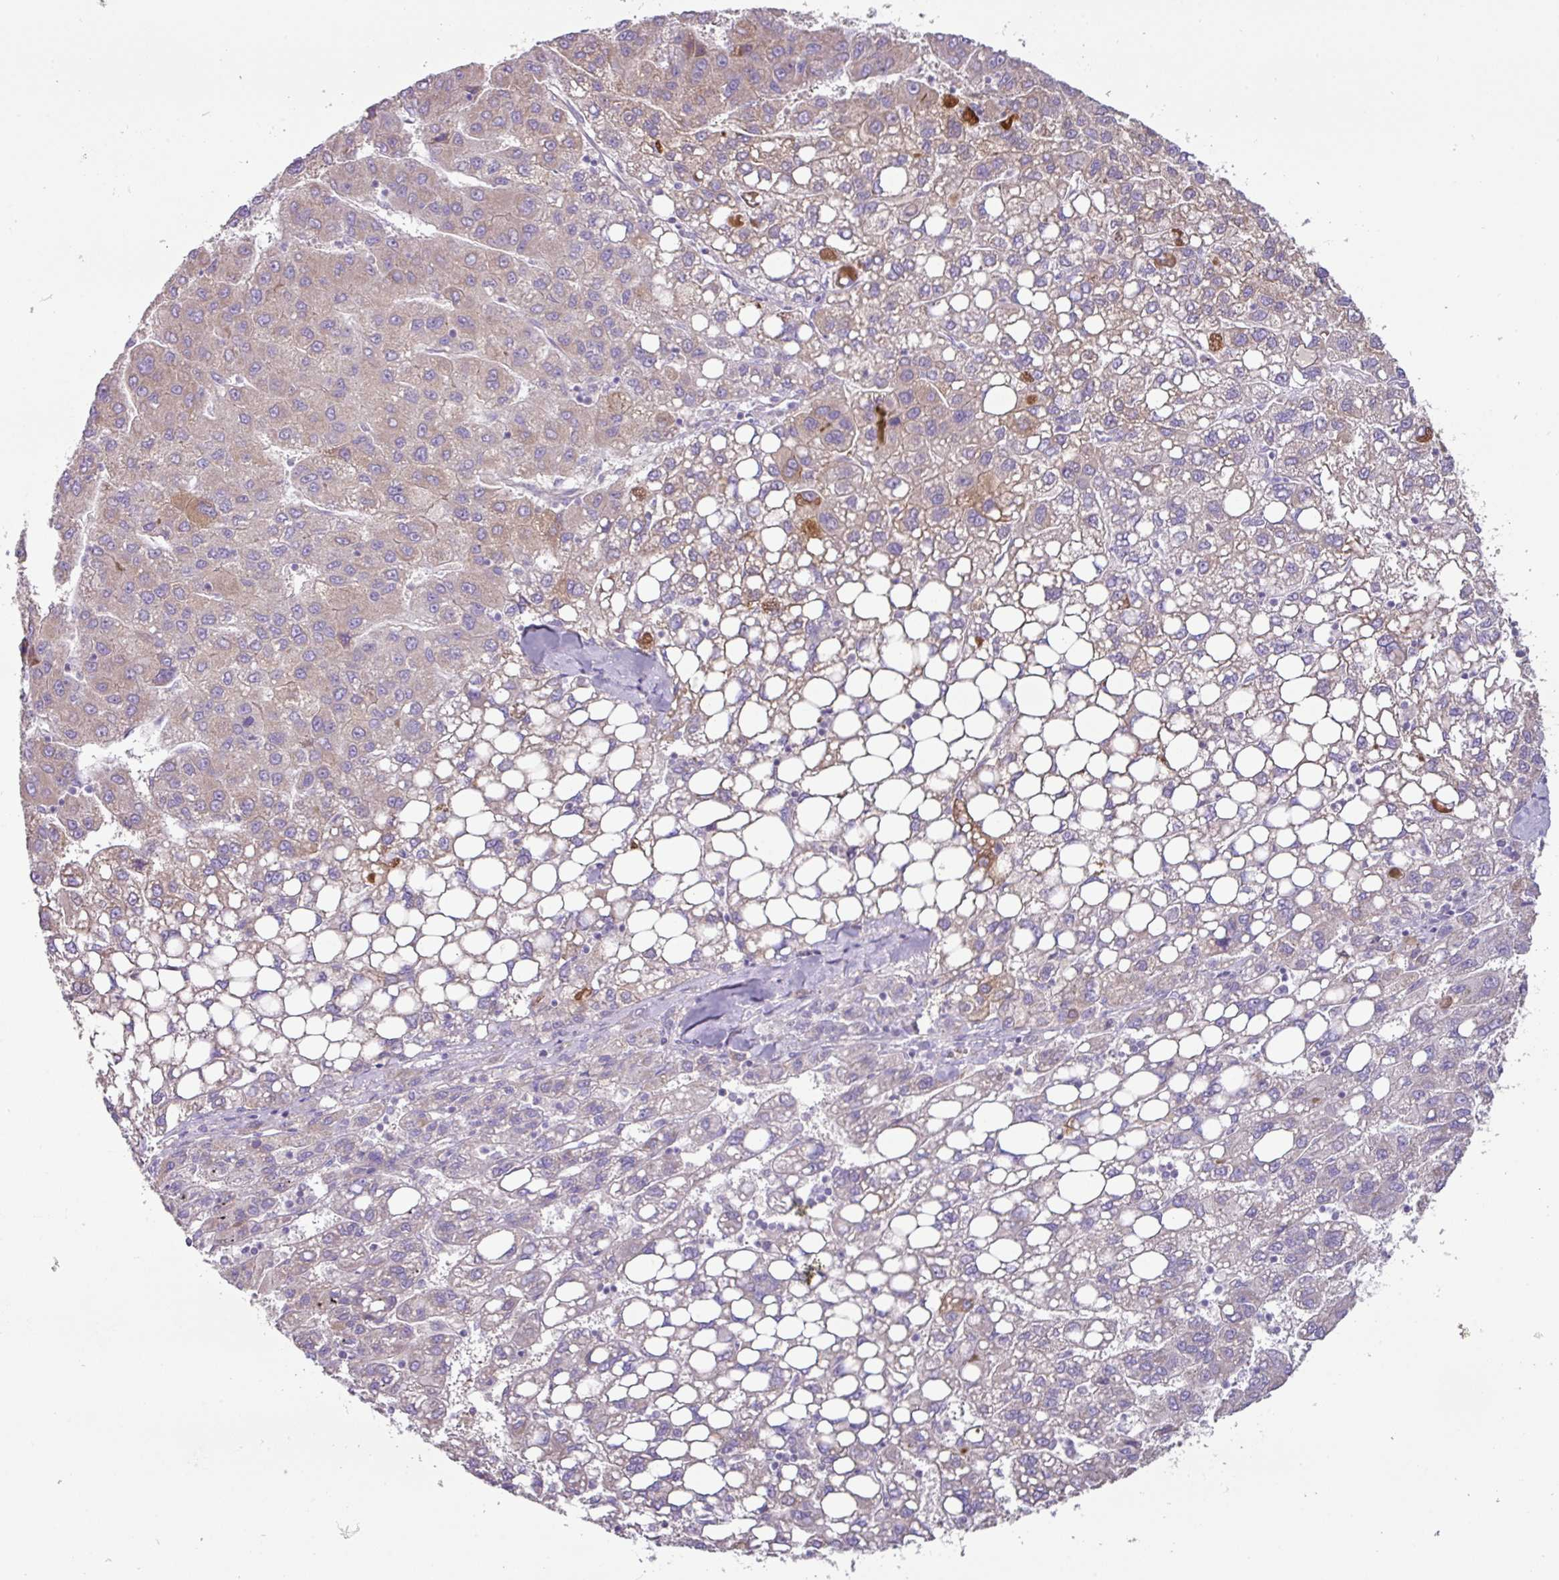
{"staining": {"intensity": "weak", "quantity": "<25%", "location": "cytoplasmic/membranous"}, "tissue": "liver cancer", "cell_type": "Tumor cells", "image_type": "cancer", "snomed": [{"axis": "morphology", "description": "Carcinoma, Hepatocellular, NOS"}, {"axis": "topography", "description": "Liver"}], "caption": "Immunohistochemistry histopathology image of neoplastic tissue: liver hepatocellular carcinoma stained with DAB (3,3'-diaminobenzidine) shows no significant protein positivity in tumor cells.", "gene": "MRRF", "patient": {"sex": "female", "age": 82}}